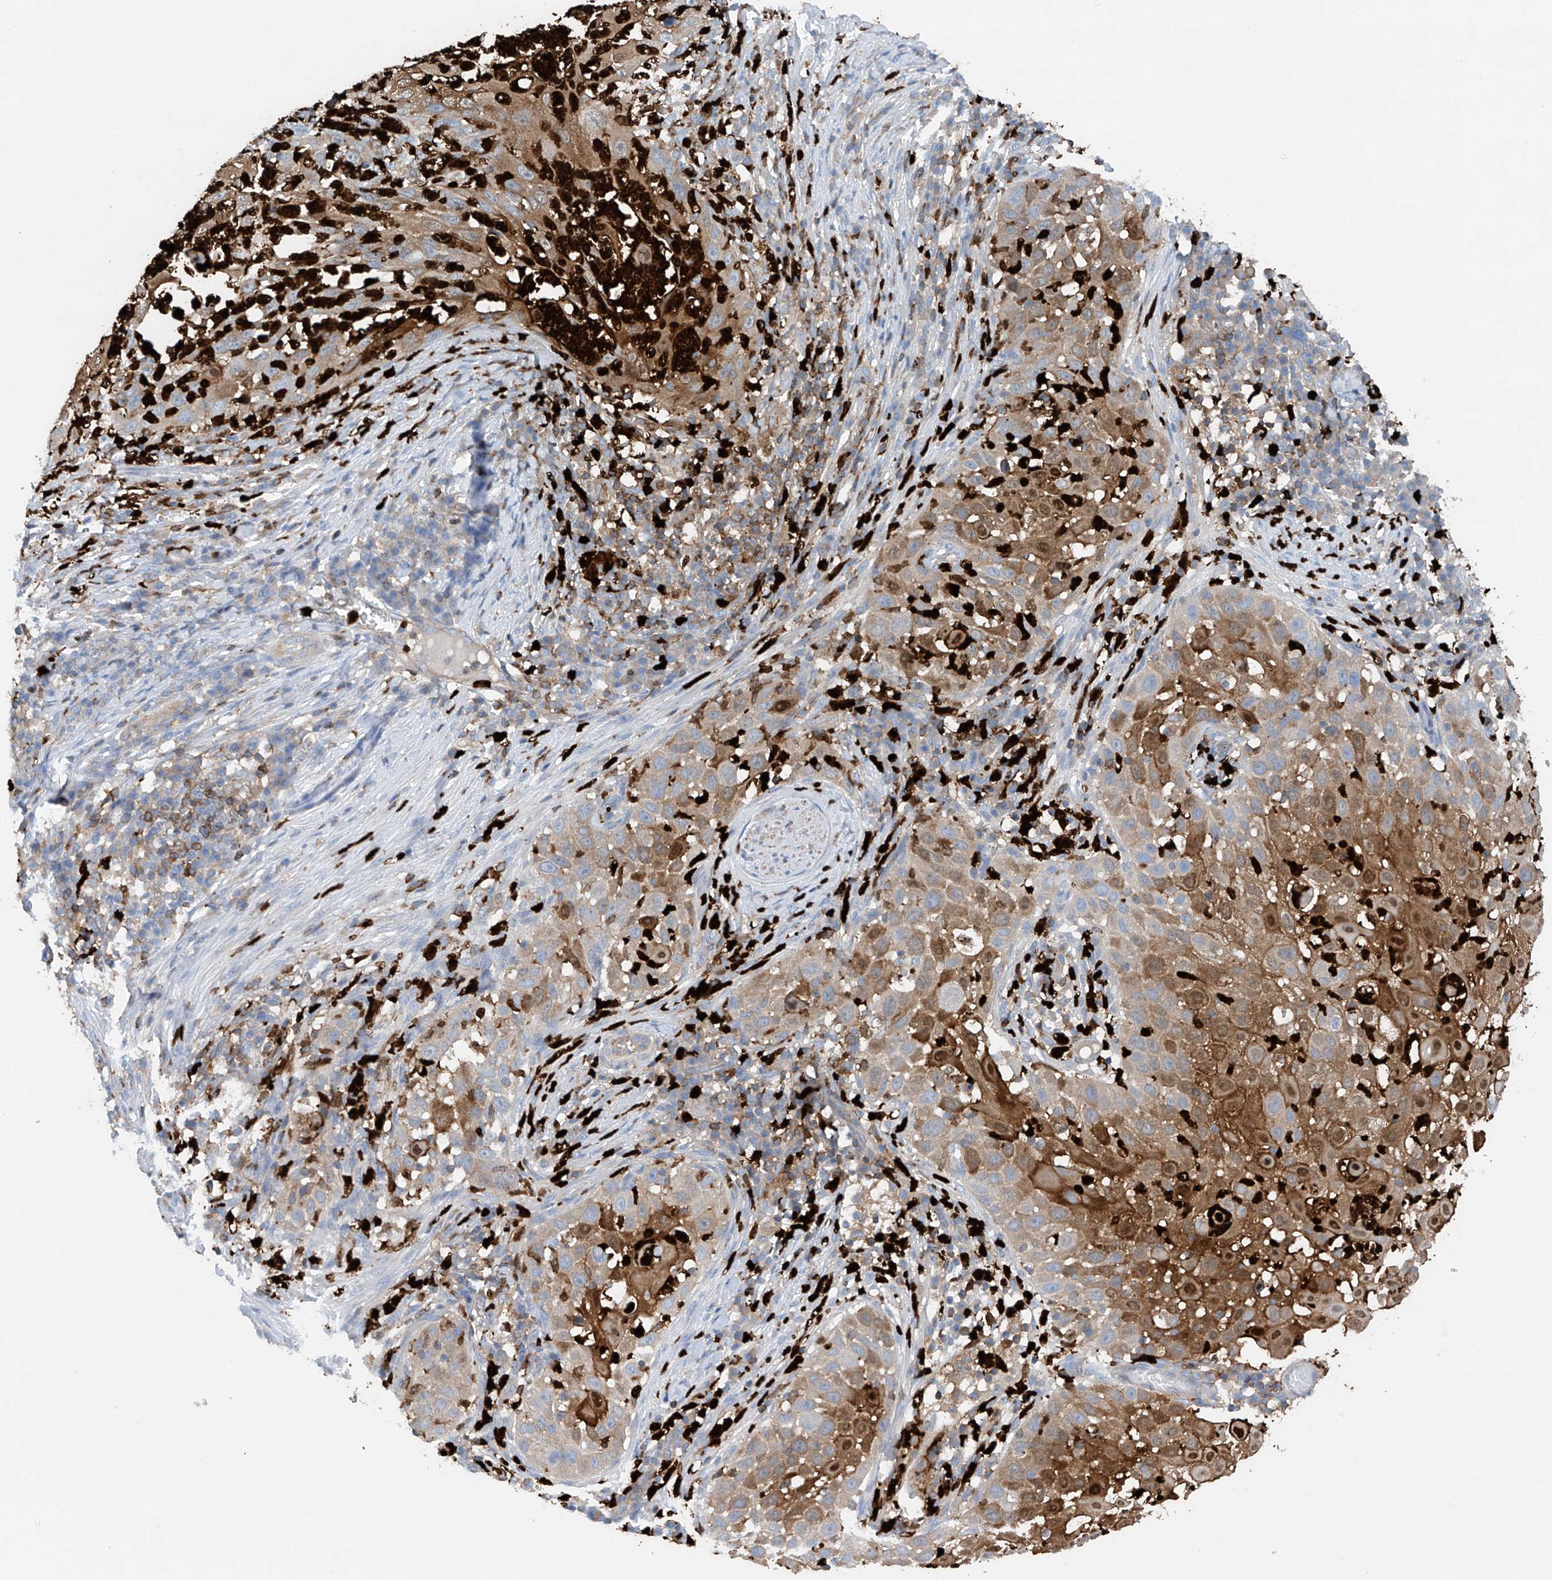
{"staining": {"intensity": "moderate", "quantity": ">75%", "location": "cytoplasmic/membranous"}, "tissue": "skin cancer", "cell_type": "Tumor cells", "image_type": "cancer", "snomed": [{"axis": "morphology", "description": "Squamous cell carcinoma, NOS"}, {"axis": "topography", "description": "Skin"}], "caption": "Immunohistochemistry (IHC) (DAB) staining of skin cancer (squamous cell carcinoma) displays moderate cytoplasmic/membranous protein expression in about >75% of tumor cells.", "gene": "PHACTR2", "patient": {"sex": "female", "age": 44}}